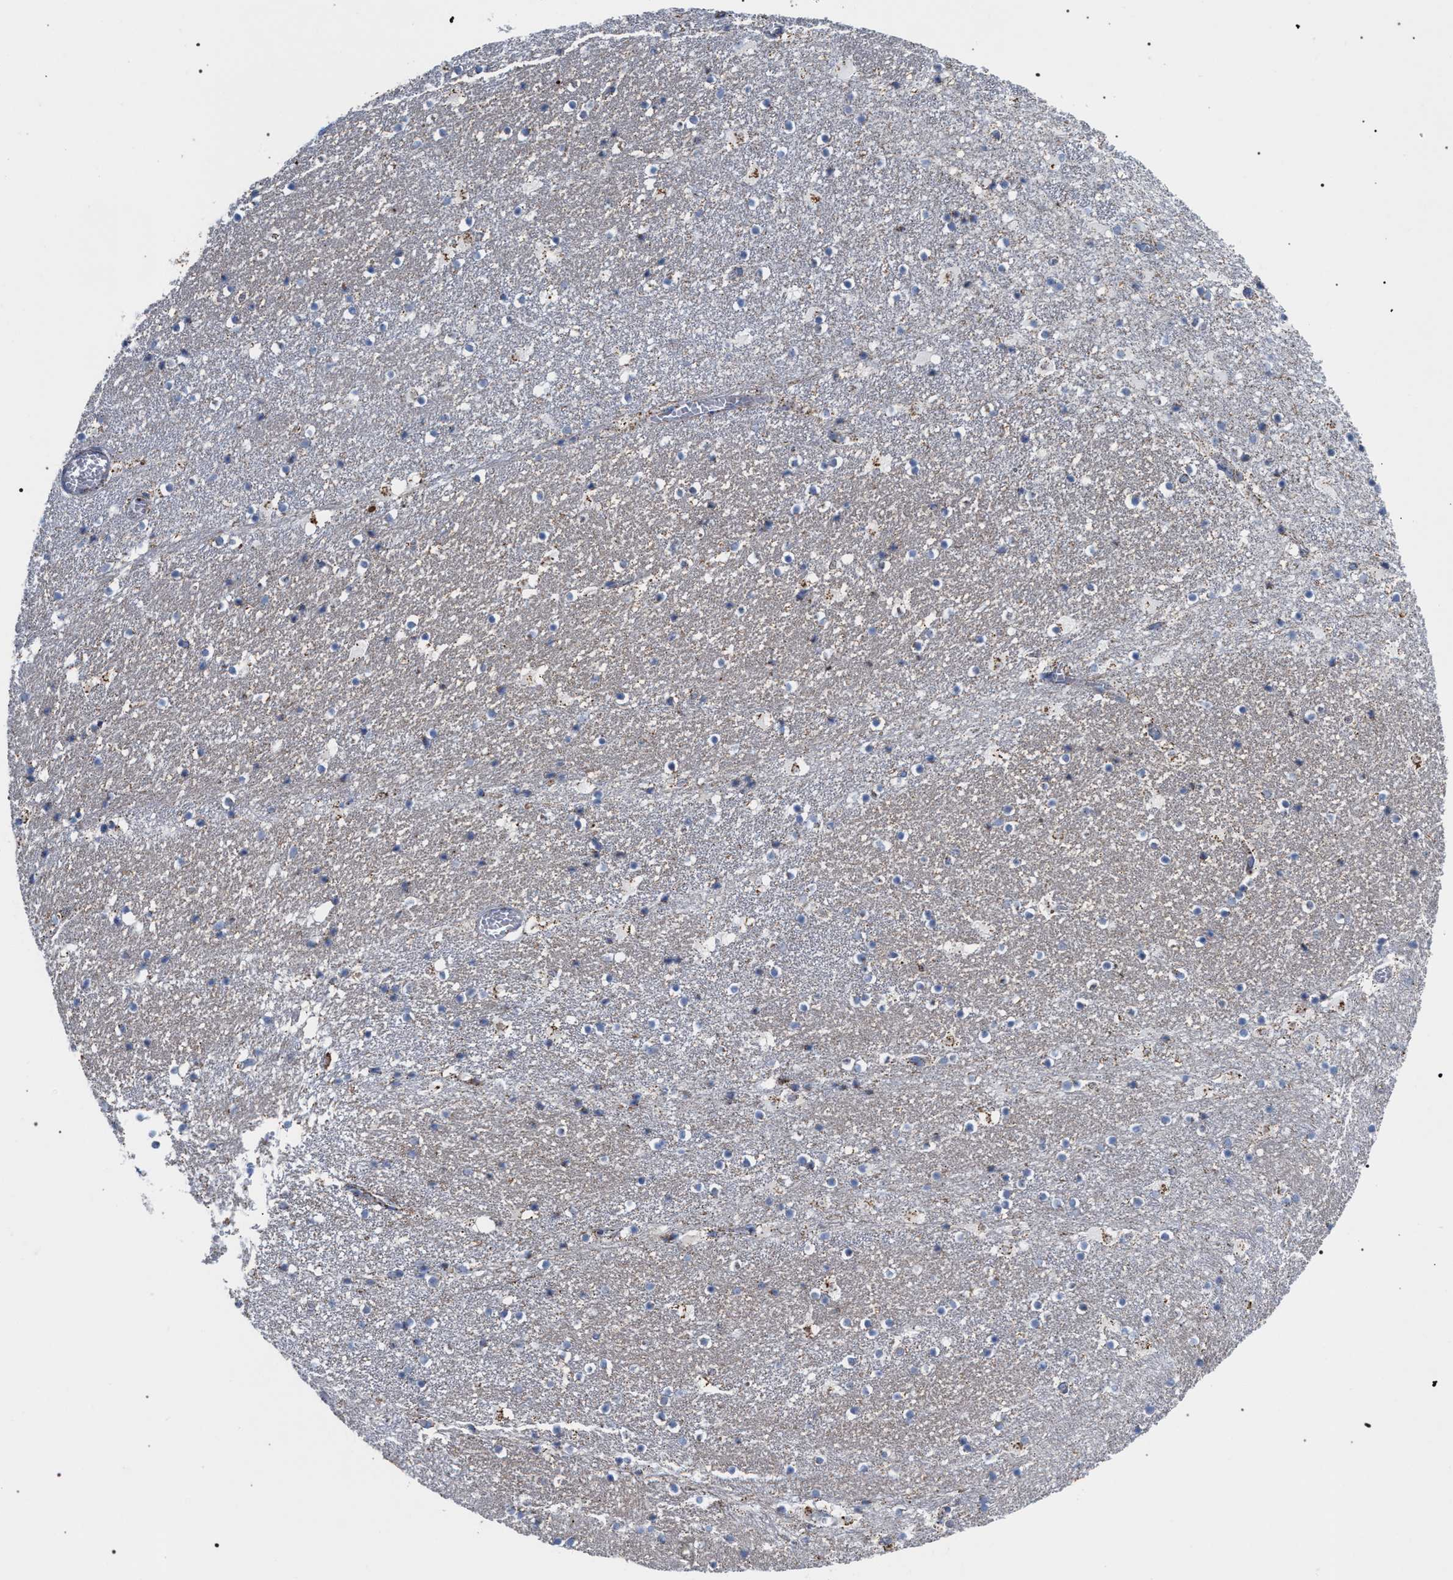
{"staining": {"intensity": "weak", "quantity": "<25%", "location": "cytoplasmic/membranous"}, "tissue": "caudate", "cell_type": "Glial cells", "image_type": "normal", "snomed": [{"axis": "morphology", "description": "Normal tissue, NOS"}, {"axis": "topography", "description": "Lateral ventricle wall"}], "caption": "Glial cells are negative for brown protein staining in normal caudate.", "gene": "ECI2", "patient": {"sex": "male", "age": 45}}